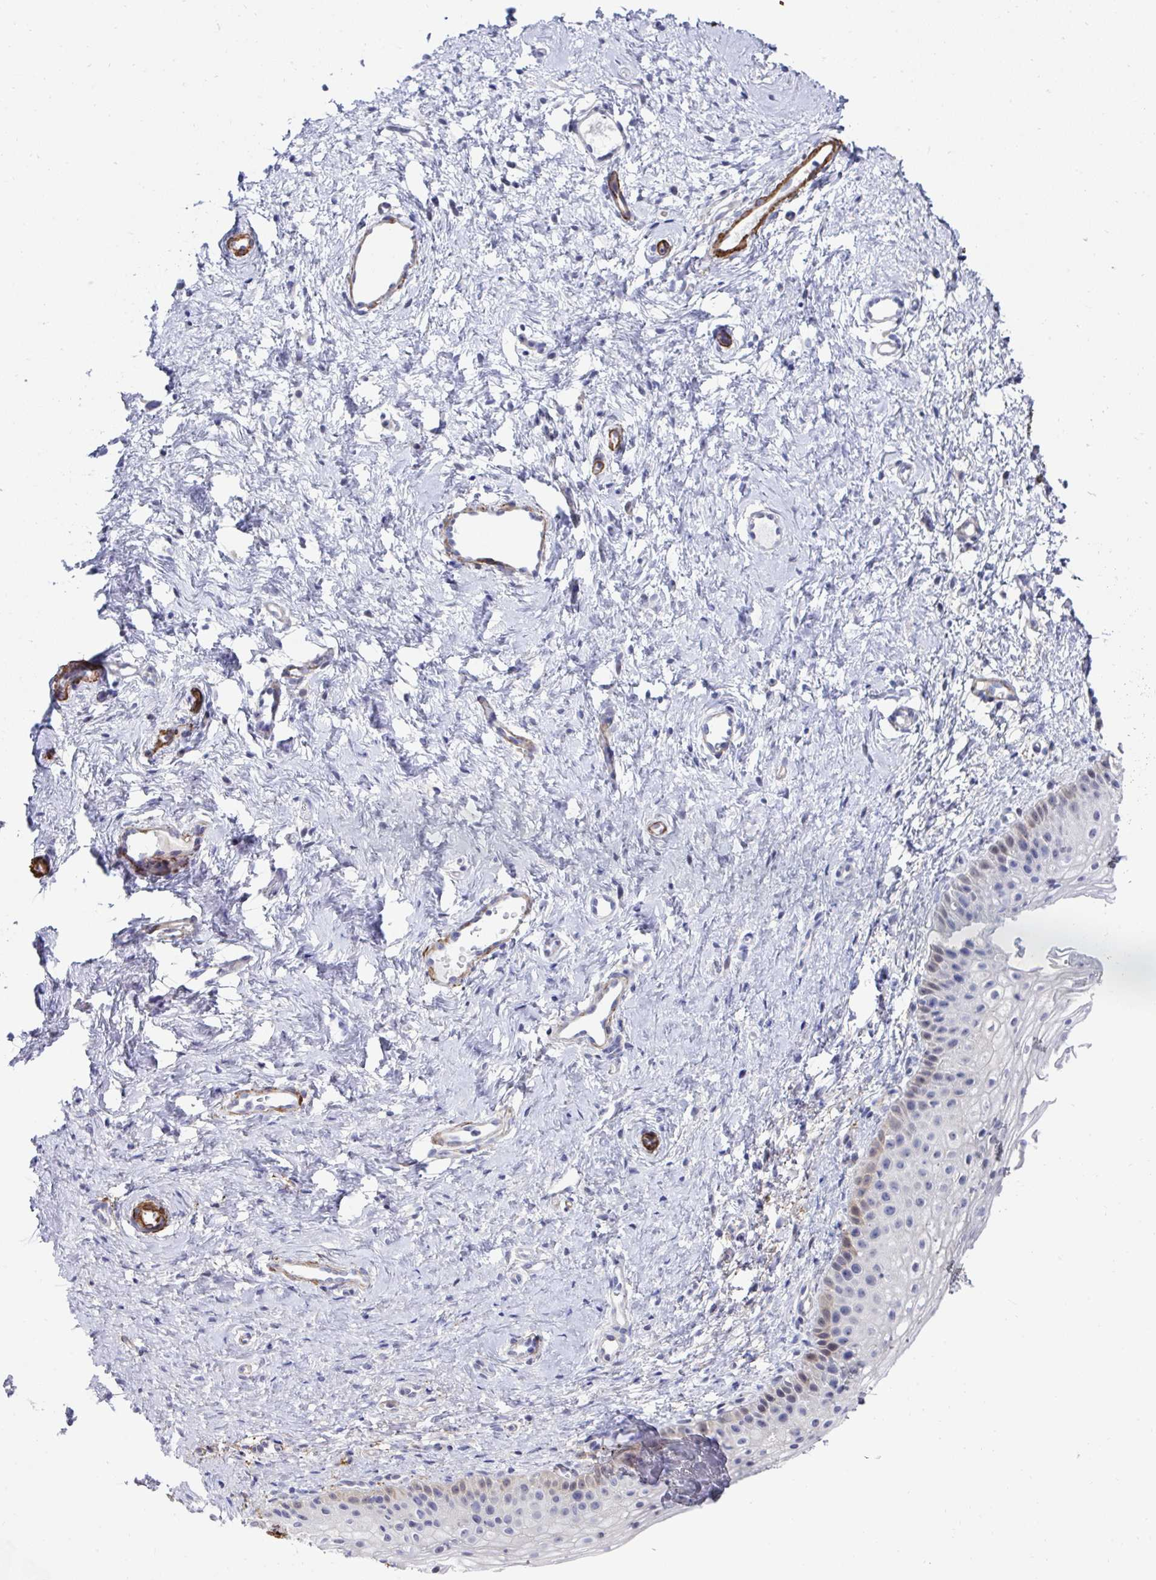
{"staining": {"intensity": "moderate", "quantity": "<25%", "location": "cytoplasmic/membranous"}, "tissue": "vagina", "cell_type": "Squamous epithelial cells", "image_type": "normal", "snomed": [{"axis": "morphology", "description": "Normal tissue, NOS"}, {"axis": "topography", "description": "Vagina"}], "caption": "Protein expression analysis of benign vagina exhibits moderate cytoplasmic/membranous expression in approximately <25% of squamous epithelial cells.", "gene": "FBXL13", "patient": {"sex": "female", "age": 65}}